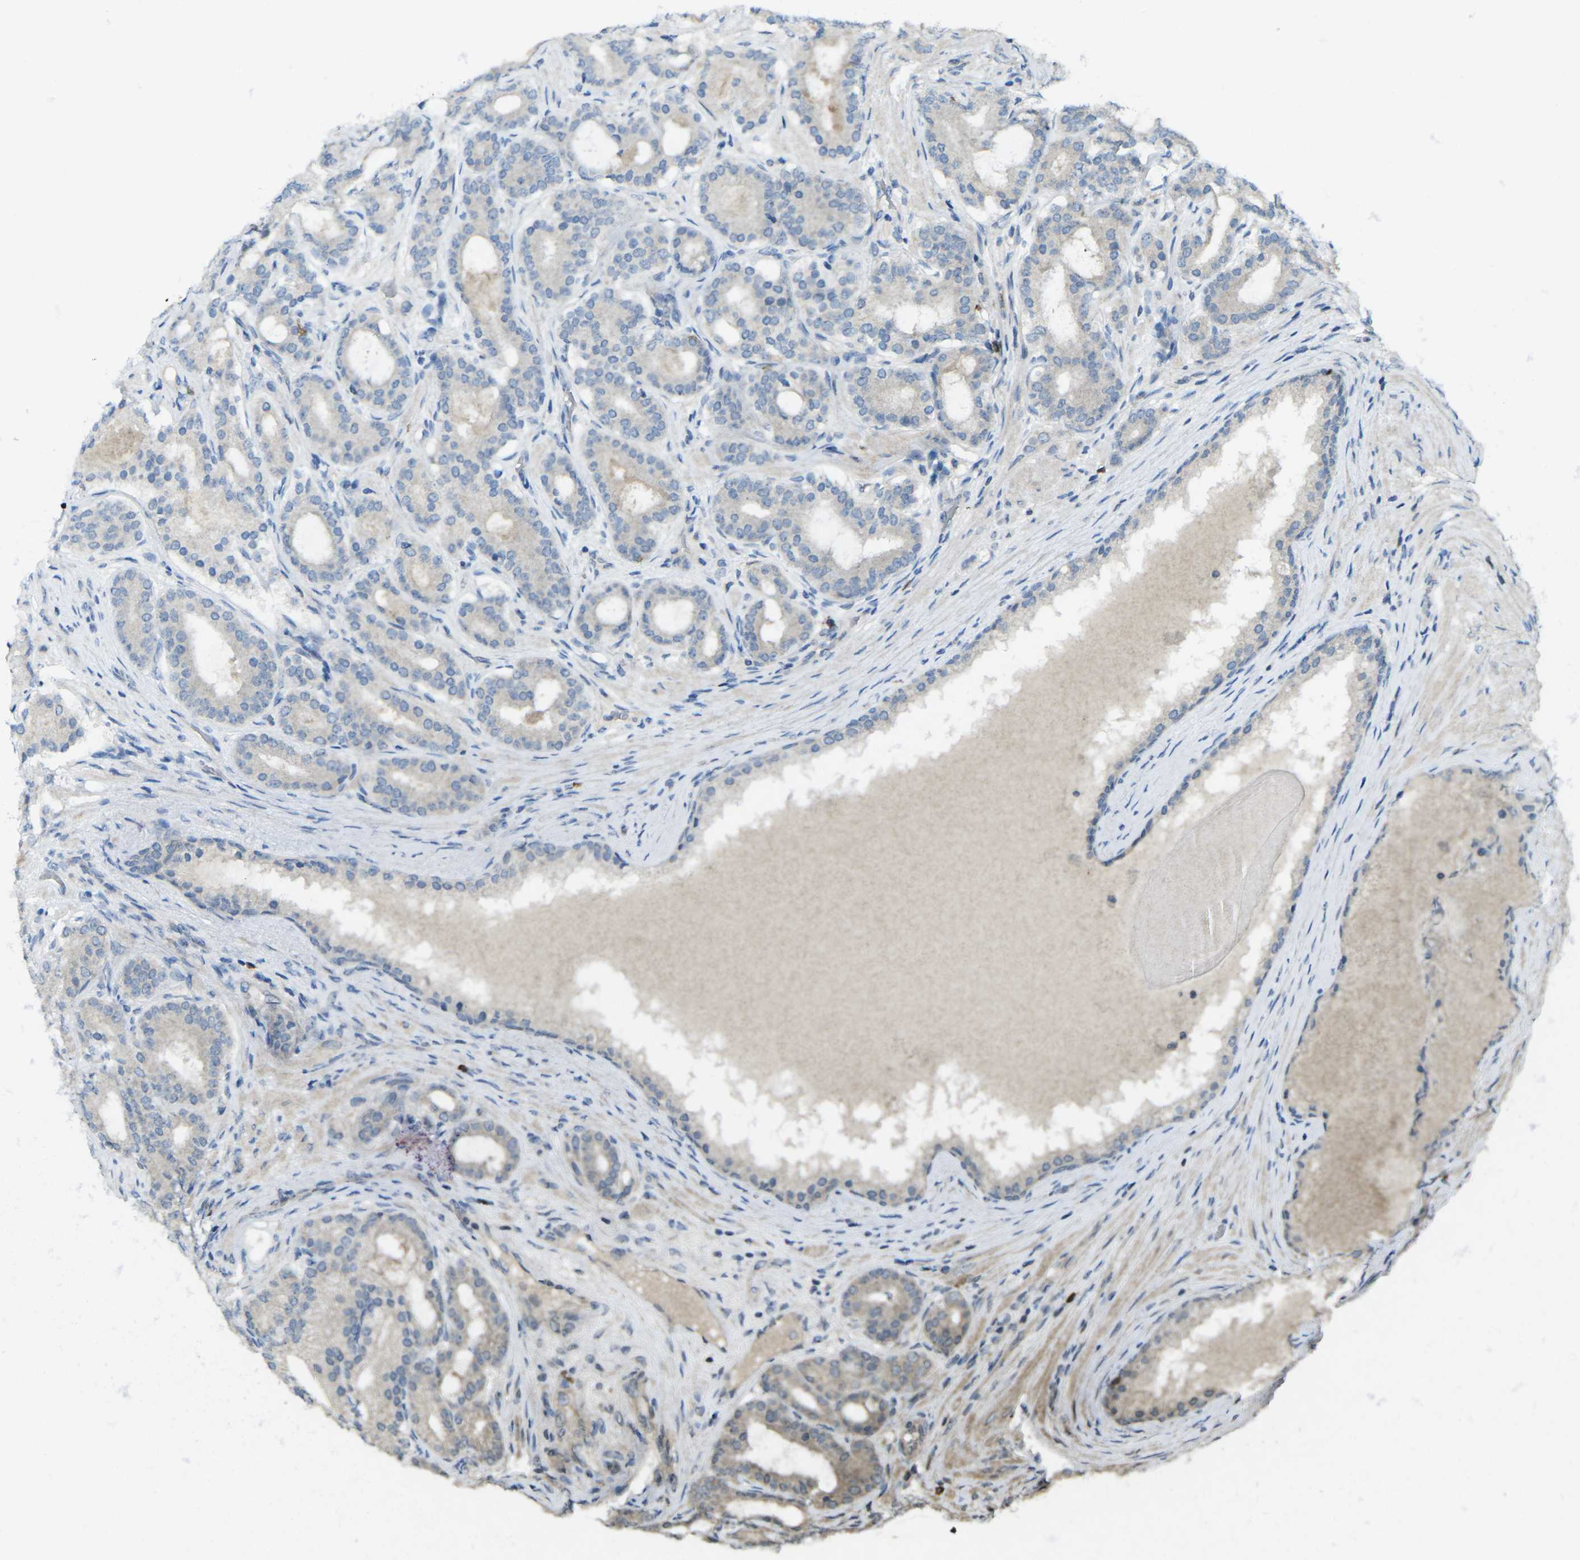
{"staining": {"intensity": "negative", "quantity": "none", "location": "none"}, "tissue": "prostate cancer", "cell_type": "Tumor cells", "image_type": "cancer", "snomed": [{"axis": "morphology", "description": "Adenocarcinoma, High grade"}, {"axis": "topography", "description": "Prostate"}], "caption": "Tumor cells show no significant protein expression in prostate cancer (adenocarcinoma (high-grade)).", "gene": "CD19", "patient": {"sex": "male", "age": 60}}